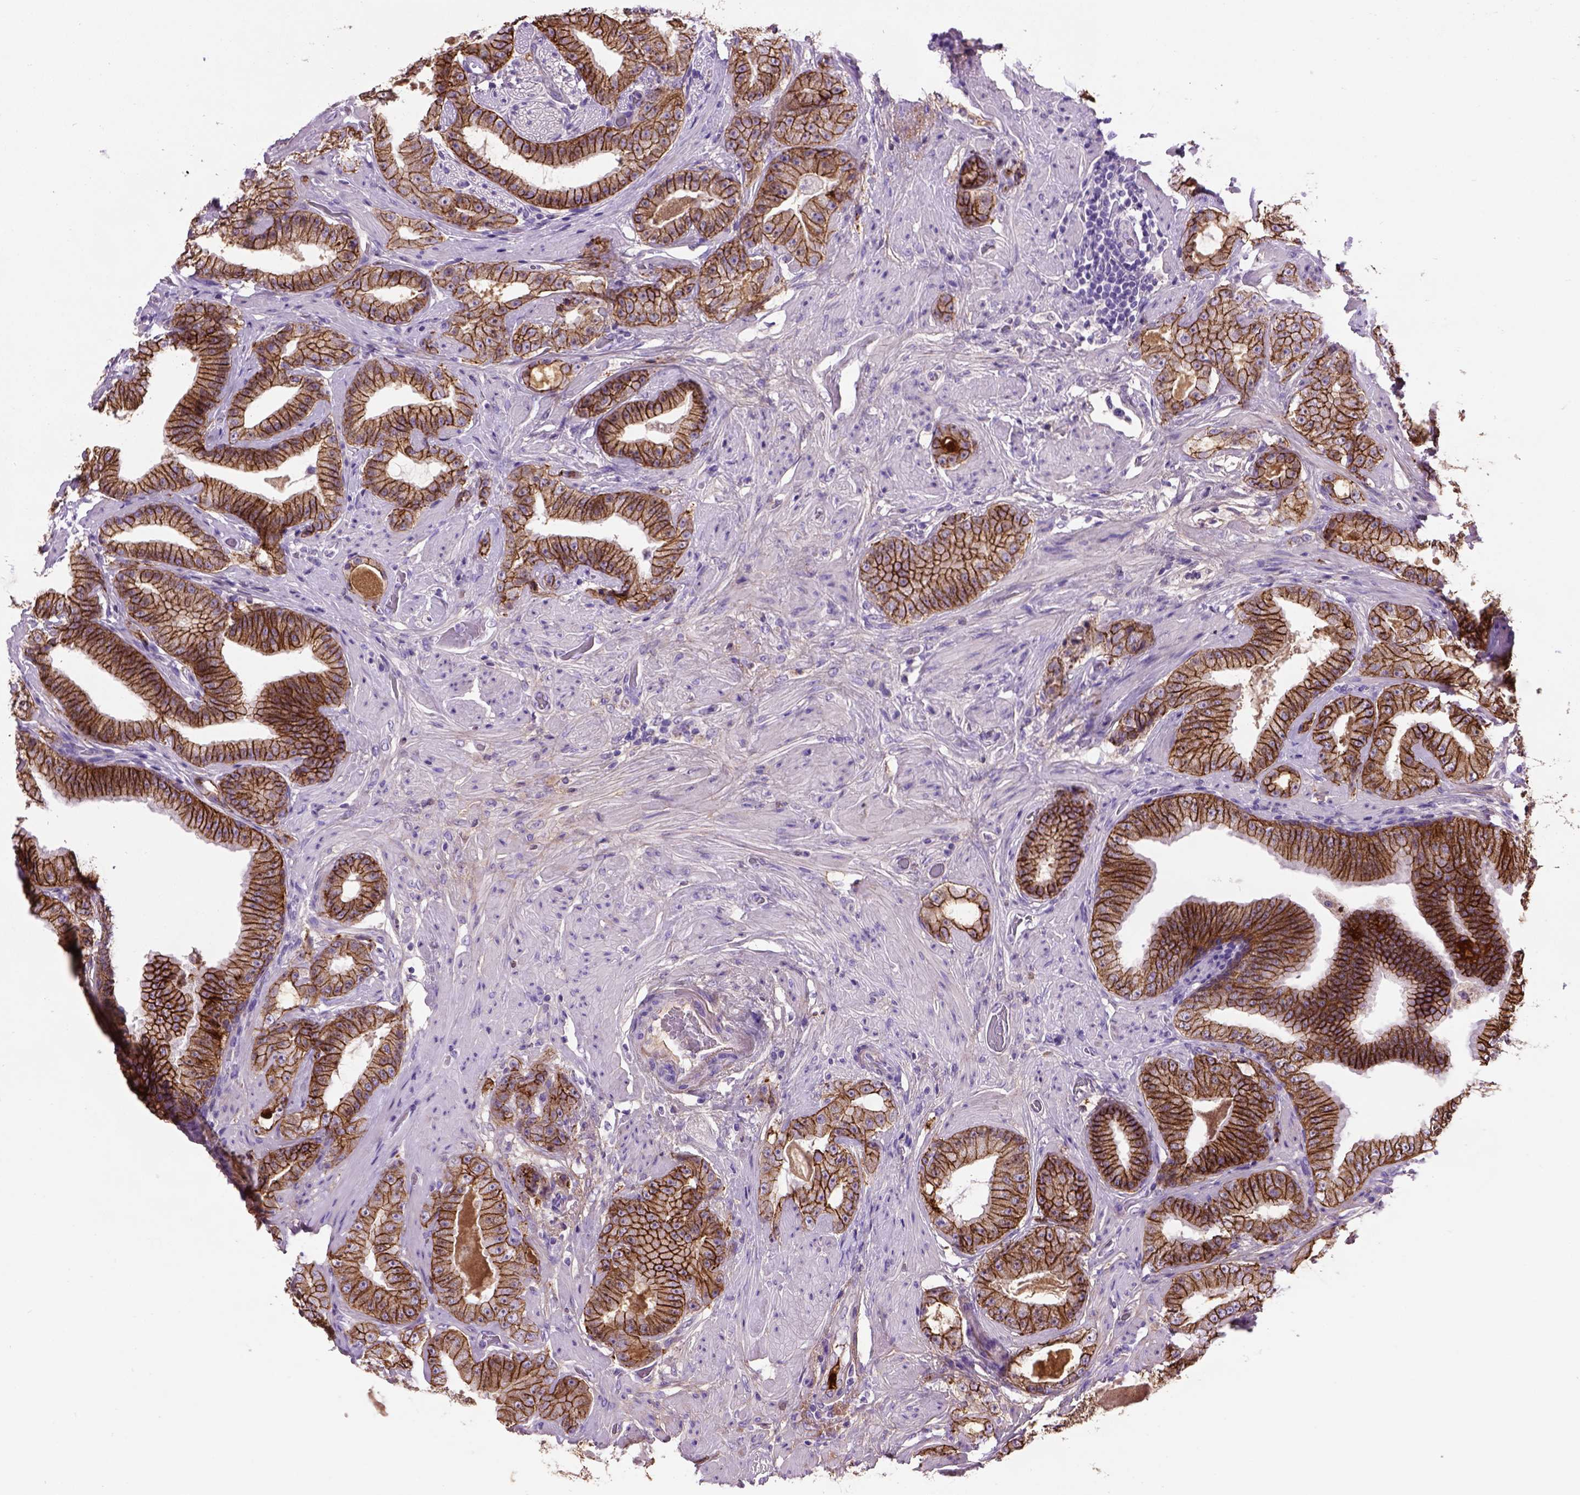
{"staining": {"intensity": "strong", "quantity": ">75%", "location": "cytoplasmic/membranous"}, "tissue": "prostate cancer", "cell_type": "Tumor cells", "image_type": "cancer", "snomed": [{"axis": "morphology", "description": "Adenocarcinoma, Low grade"}, {"axis": "topography", "description": "Prostate"}], "caption": "Immunohistochemical staining of human prostate cancer shows strong cytoplasmic/membranous protein positivity in approximately >75% of tumor cells. (IHC, brightfield microscopy, high magnification).", "gene": "CDH1", "patient": {"sex": "male", "age": 60}}